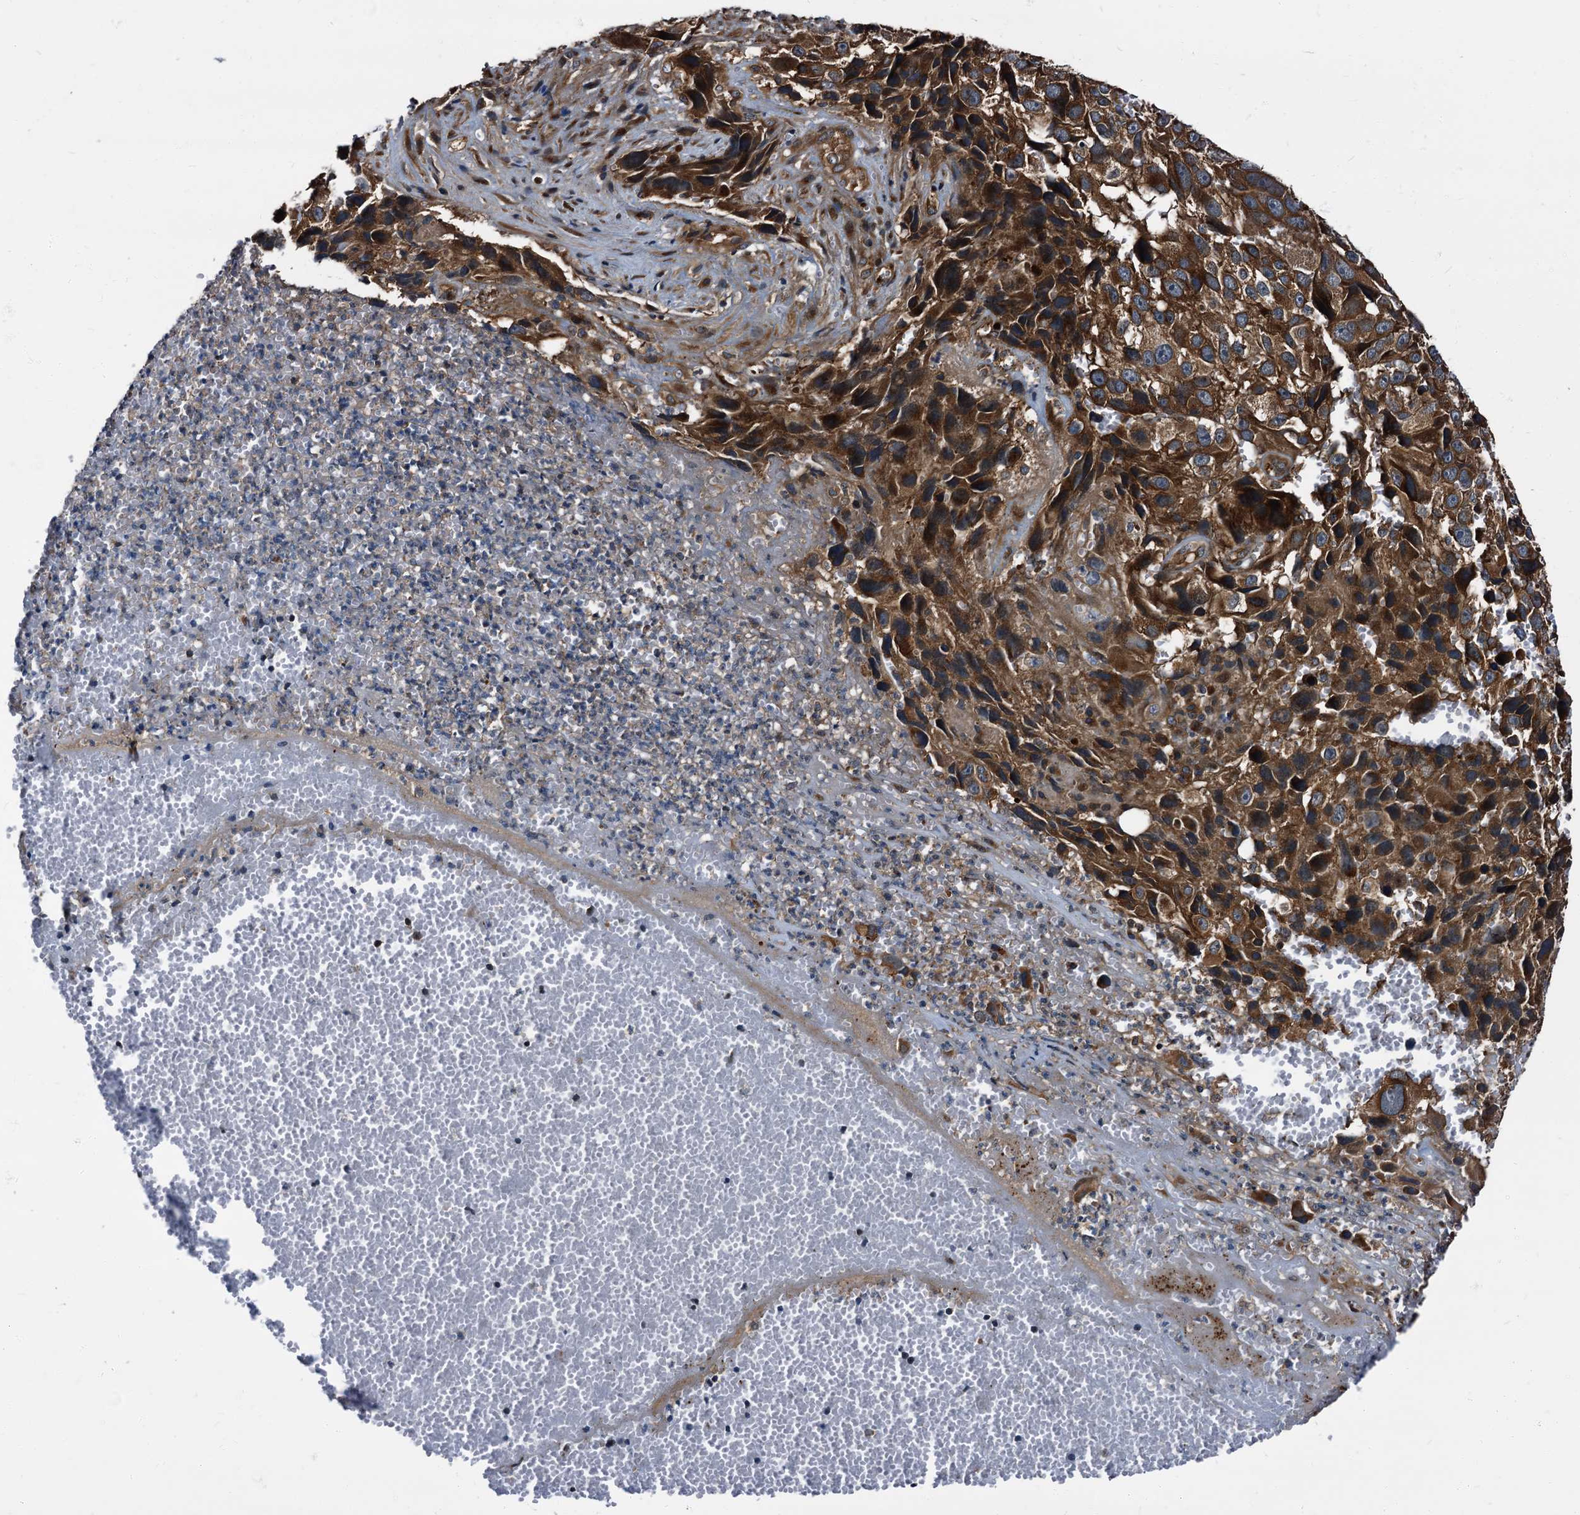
{"staining": {"intensity": "strong", "quantity": ">75%", "location": "cytoplasmic/membranous"}, "tissue": "melanoma", "cell_type": "Tumor cells", "image_type": "cancer", "snomed": [{"axis": "morphology", "description": "Malignant melanoma, NOS"}, {"axis": "topography", "description": "Skin"}], "caption": "Protein positivity by immunohistochemistry (IHC) demonstrates strong cytoplasmic/membranous positivity in approximately >75% of tumor cells in malignant melanoma. (DAB (3,3'-diaminobenzidine) IHC, brown staining for protein, blue staining for nuclei).", "gene": "PEX5", "patient": {"sex": "male", "age": 84}}